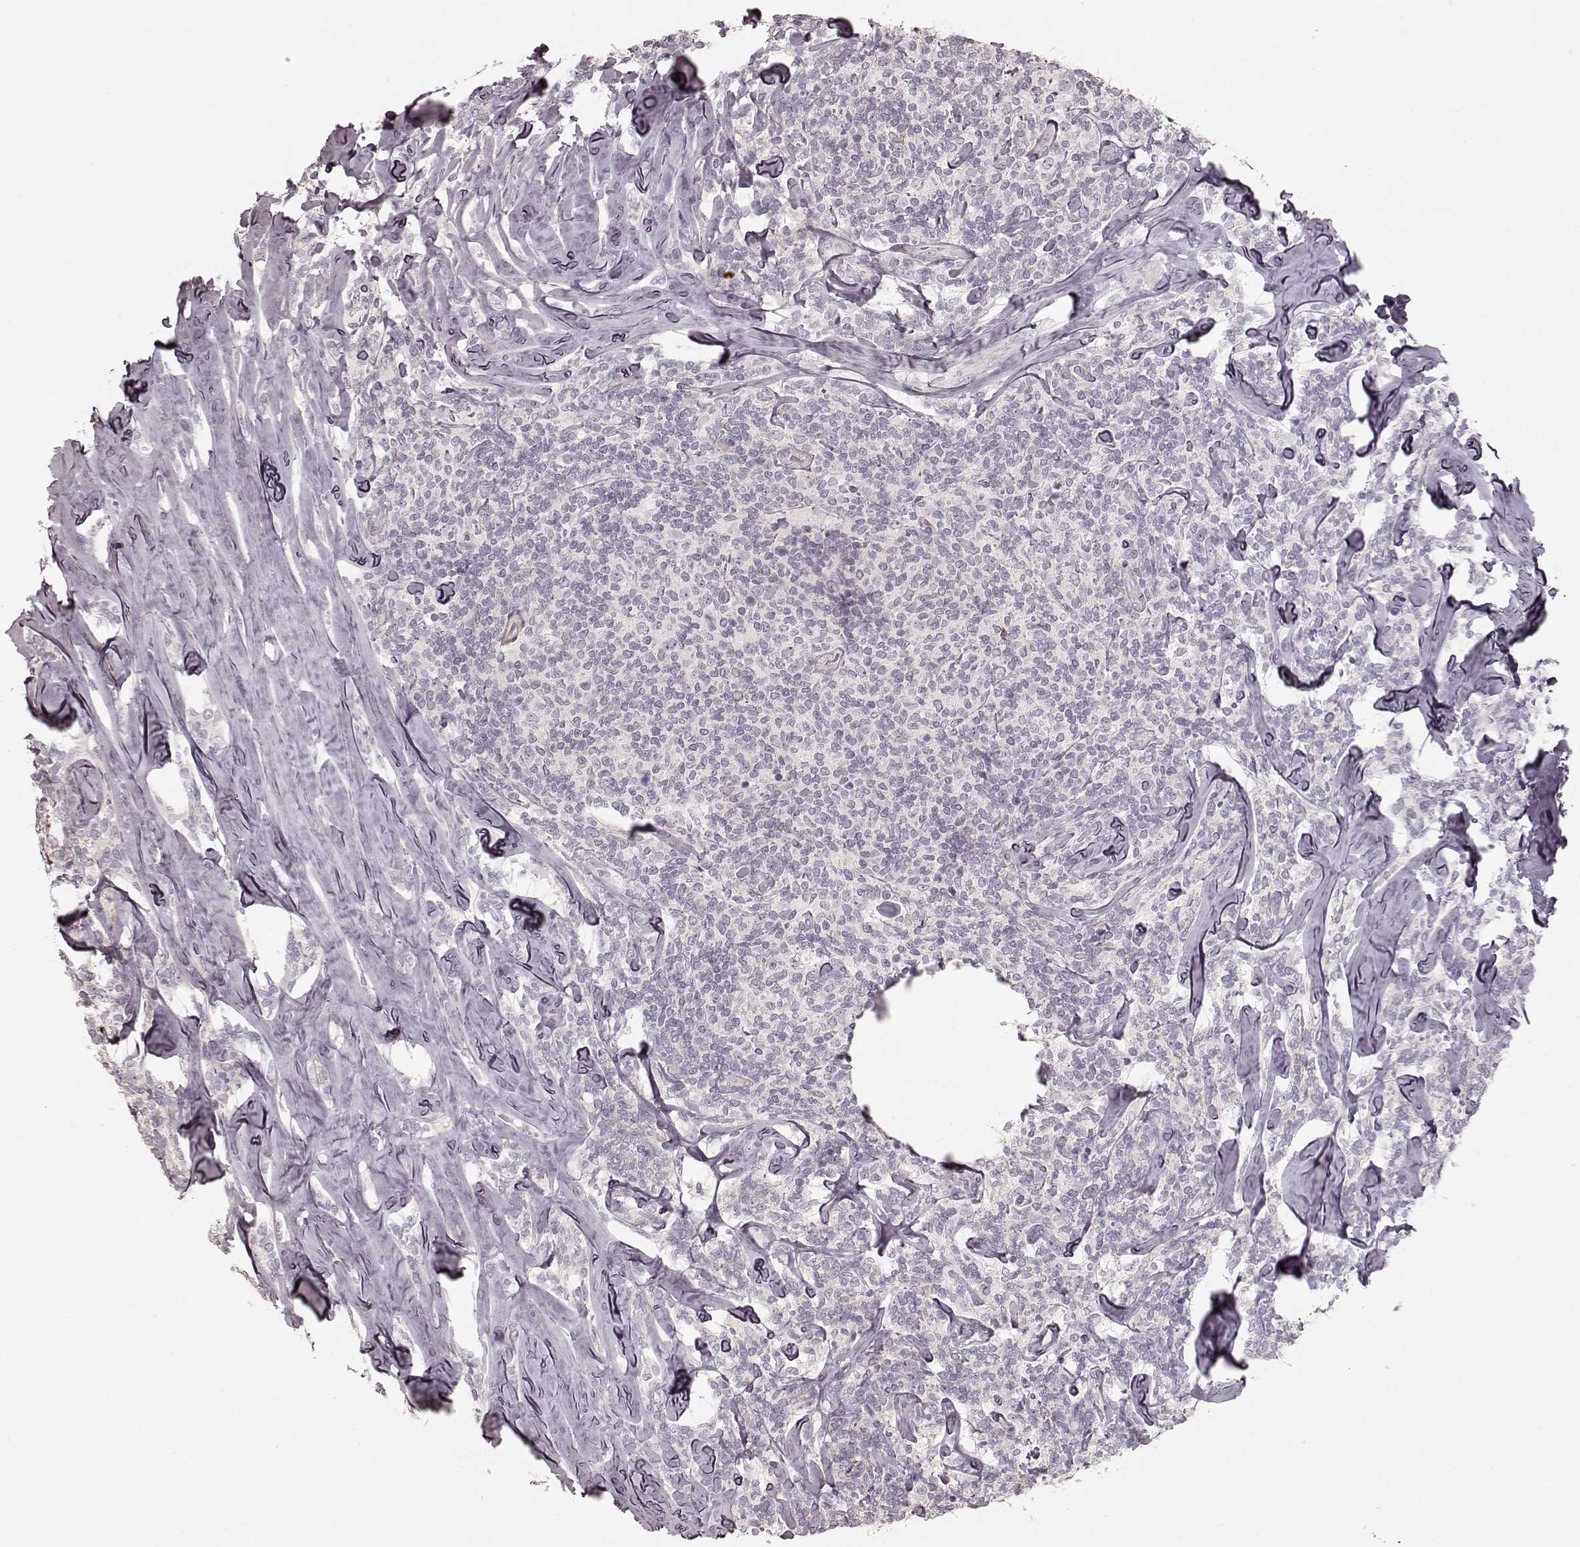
{"staining": {"intensity": "negative", "quantity": "none", "location": "none"}, "tissue": "lymphoma", "cell_type": "Tumor cells", "image_type": "cancer", "snomed": [{"axis": "morphology", "description": "Malignant lymphoma, non-Hodgkin's type, Low grade"}, {"axis": "topography", "description": "Lymph node"}], "caption": "Human low-grade malignant lymphoma, non-Hodgkin's type stained for a protein using IHC exhibits no expression in tumor cells.", "gene": "KCNJ9", "patient": {"sex": "female", "age": 56}}